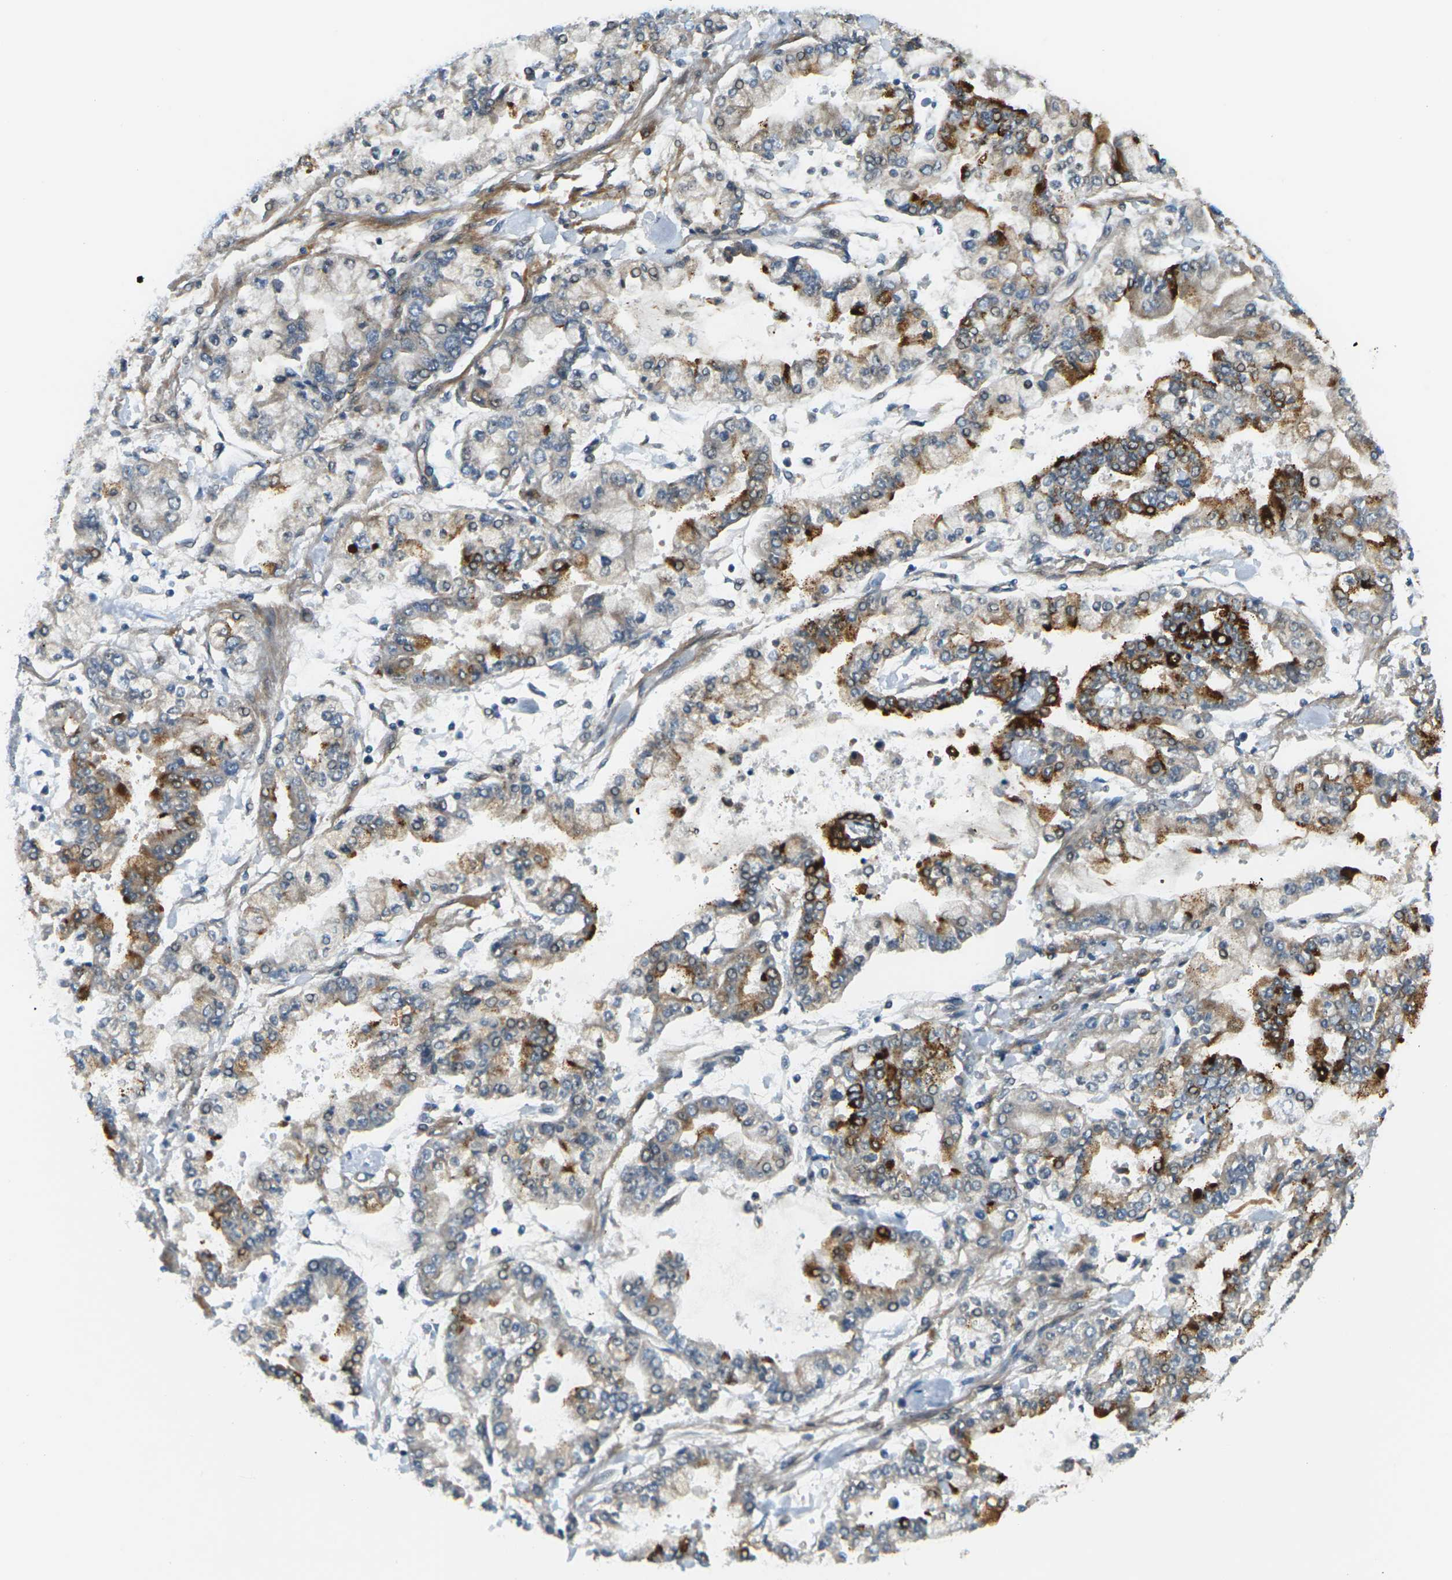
{"staining": {"intensity": "strong", "quantity": "<25%", "location": "cytoplasmic/membranous"}, "tissue": "stomach cancer", "cell_type": "Tumor cells", "image_type": "cancer", "snomed": [{"axis": "morphology", "description": "Normal tissue, NOS"}, {"axis": "morphology", "description": "Adenocarcinoma, NOS"}, {"axis": "topography", "description": "Stomach, upper"}, {"axis": "topography", "description": "Stomach"}], "caption": "About <25% of tumor cells in stomach cancer (adenocarcinoma) exhibit strong cytoplasmic/membranous protein expression as visualized by brown immunohistochemical staining.", "gene": "SLC13A3", "patient": {"sex": "male", "age": 76}}